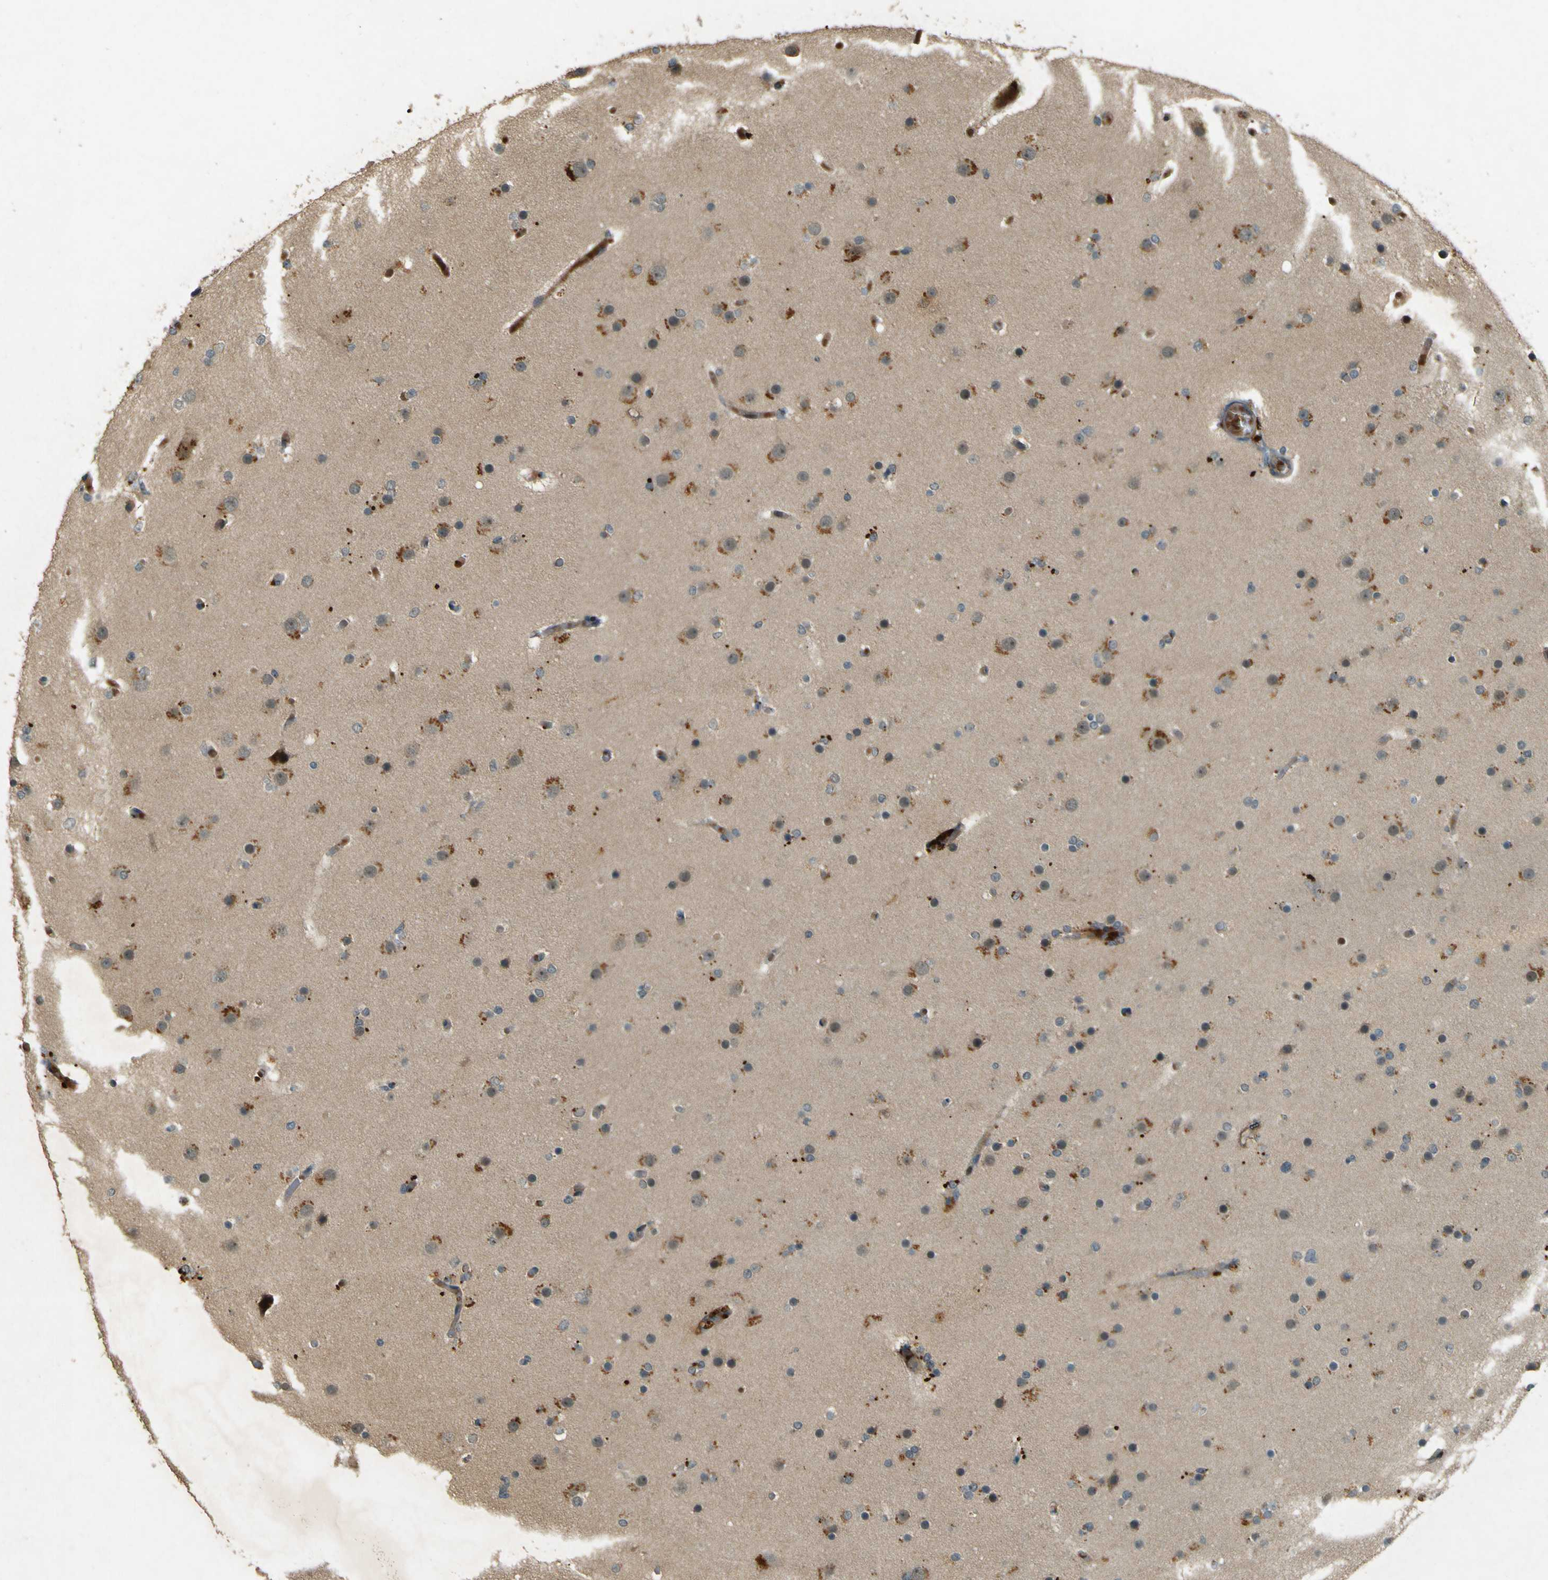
{"staining": {"intensity": "negative", "quantity": "none", "location": "none"}, "tissue": "glioma", "cell_type": "Tumor cells", "image_type": "cancer", "snomed": [{"axis": "morphology", "description": "Glioma, malignant, High grade"}, {"axis": "topography", "description": "Cerebral cortex"}], "caption": "Immunohistochemistry (IHC) of human glioma shows no staining in tumor cells. (DAB immunohistochemistry with hematoxylin counter stain).", "gene": "MPDZ", "patient": {"sex": "female", "age": 36}}